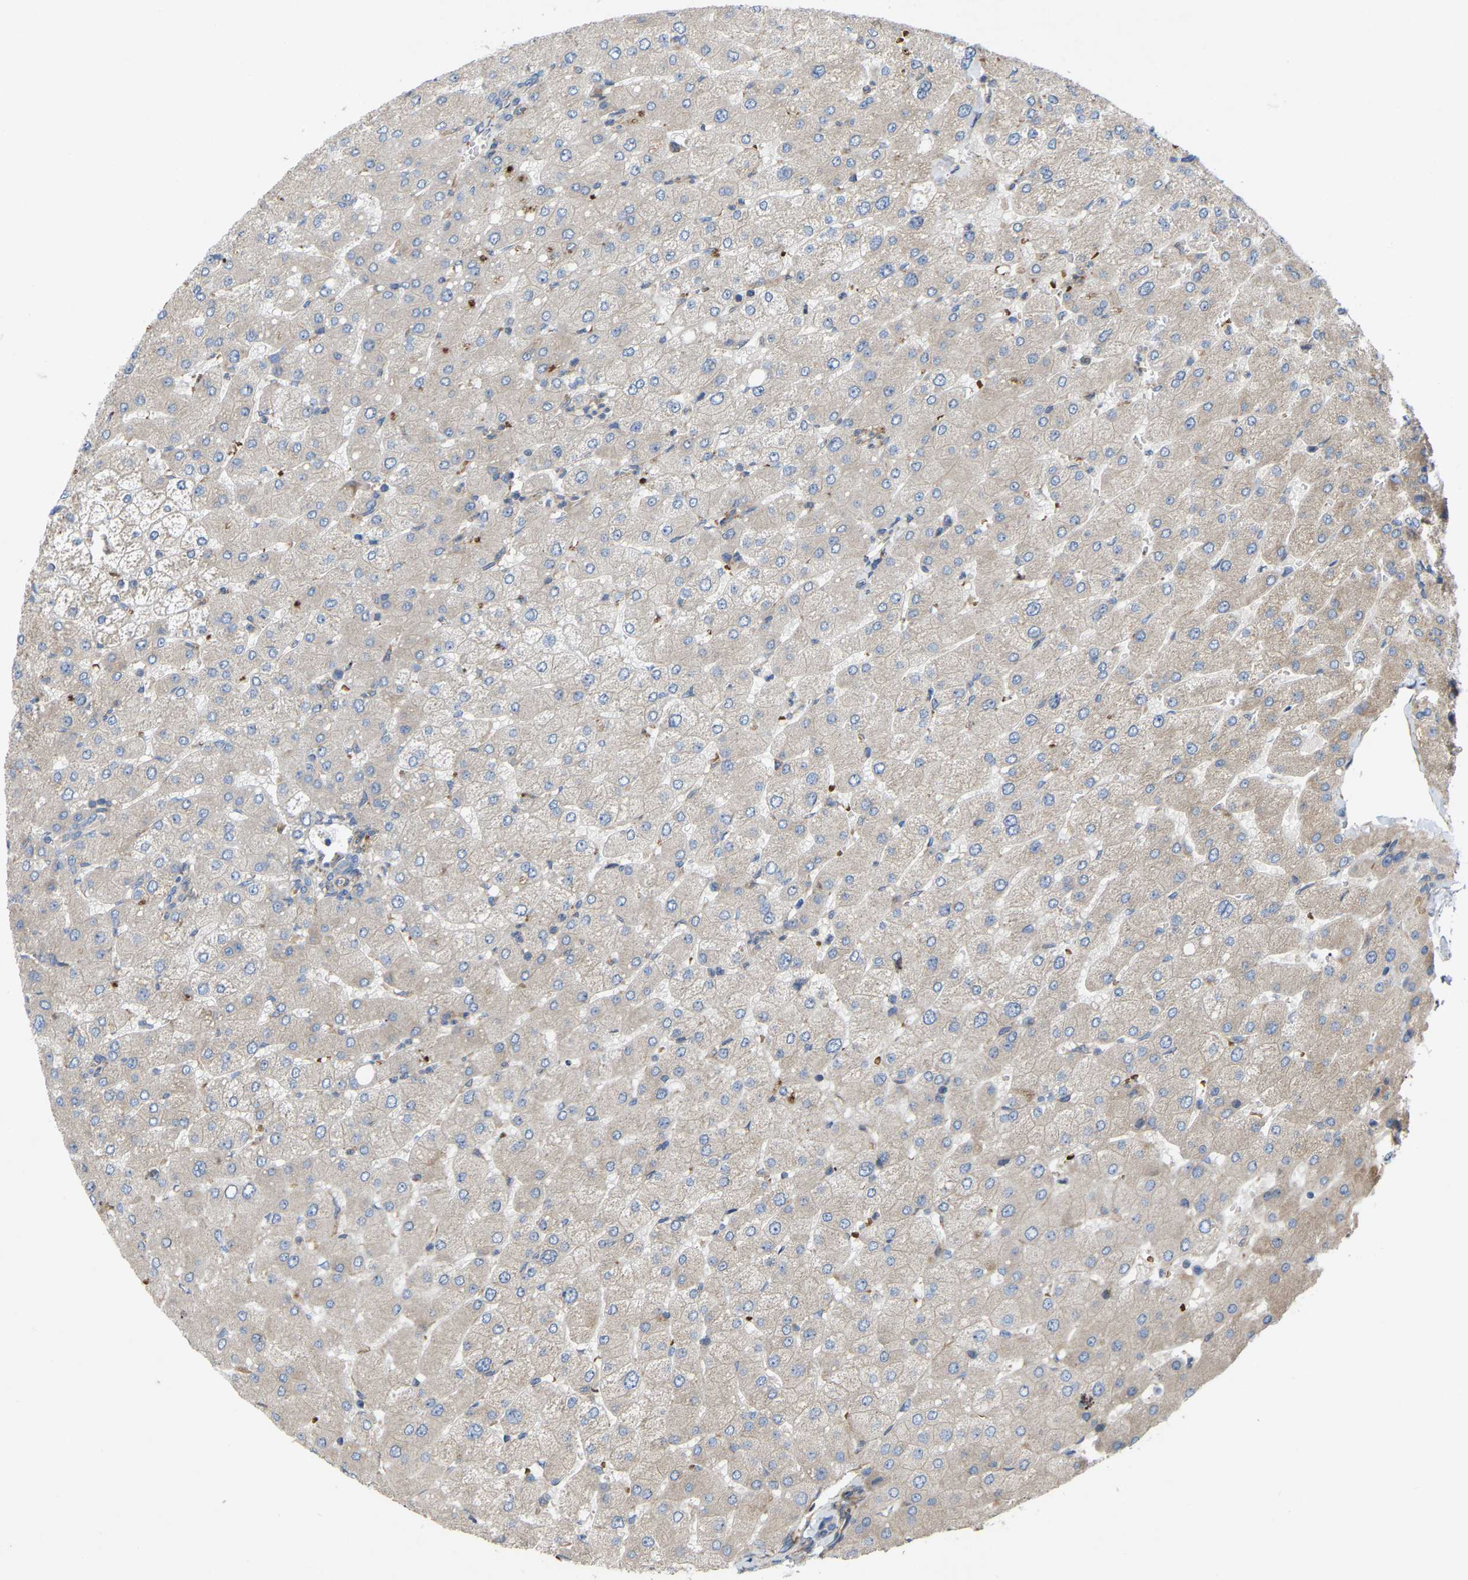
{"staining": {"intensity": "negative", "quantity": "none", "location": "none"}, "tissue": "liver", "cell_type": "Cholangiocytes", "image_type": "normal", "snomed": [{"axis": "morphology", "description": "Normal tissue, NOS"}, {"axis": "topography", "description": "Liver"}], "caption": "This photomicrograph is of normal liver stained with IHC to label a protein in brown with the nuclei are counter-stained blue. There is no expression in cholangiocytes.", "gene": "TOR1B", "patient": {"sex": "male", "age": 55}}